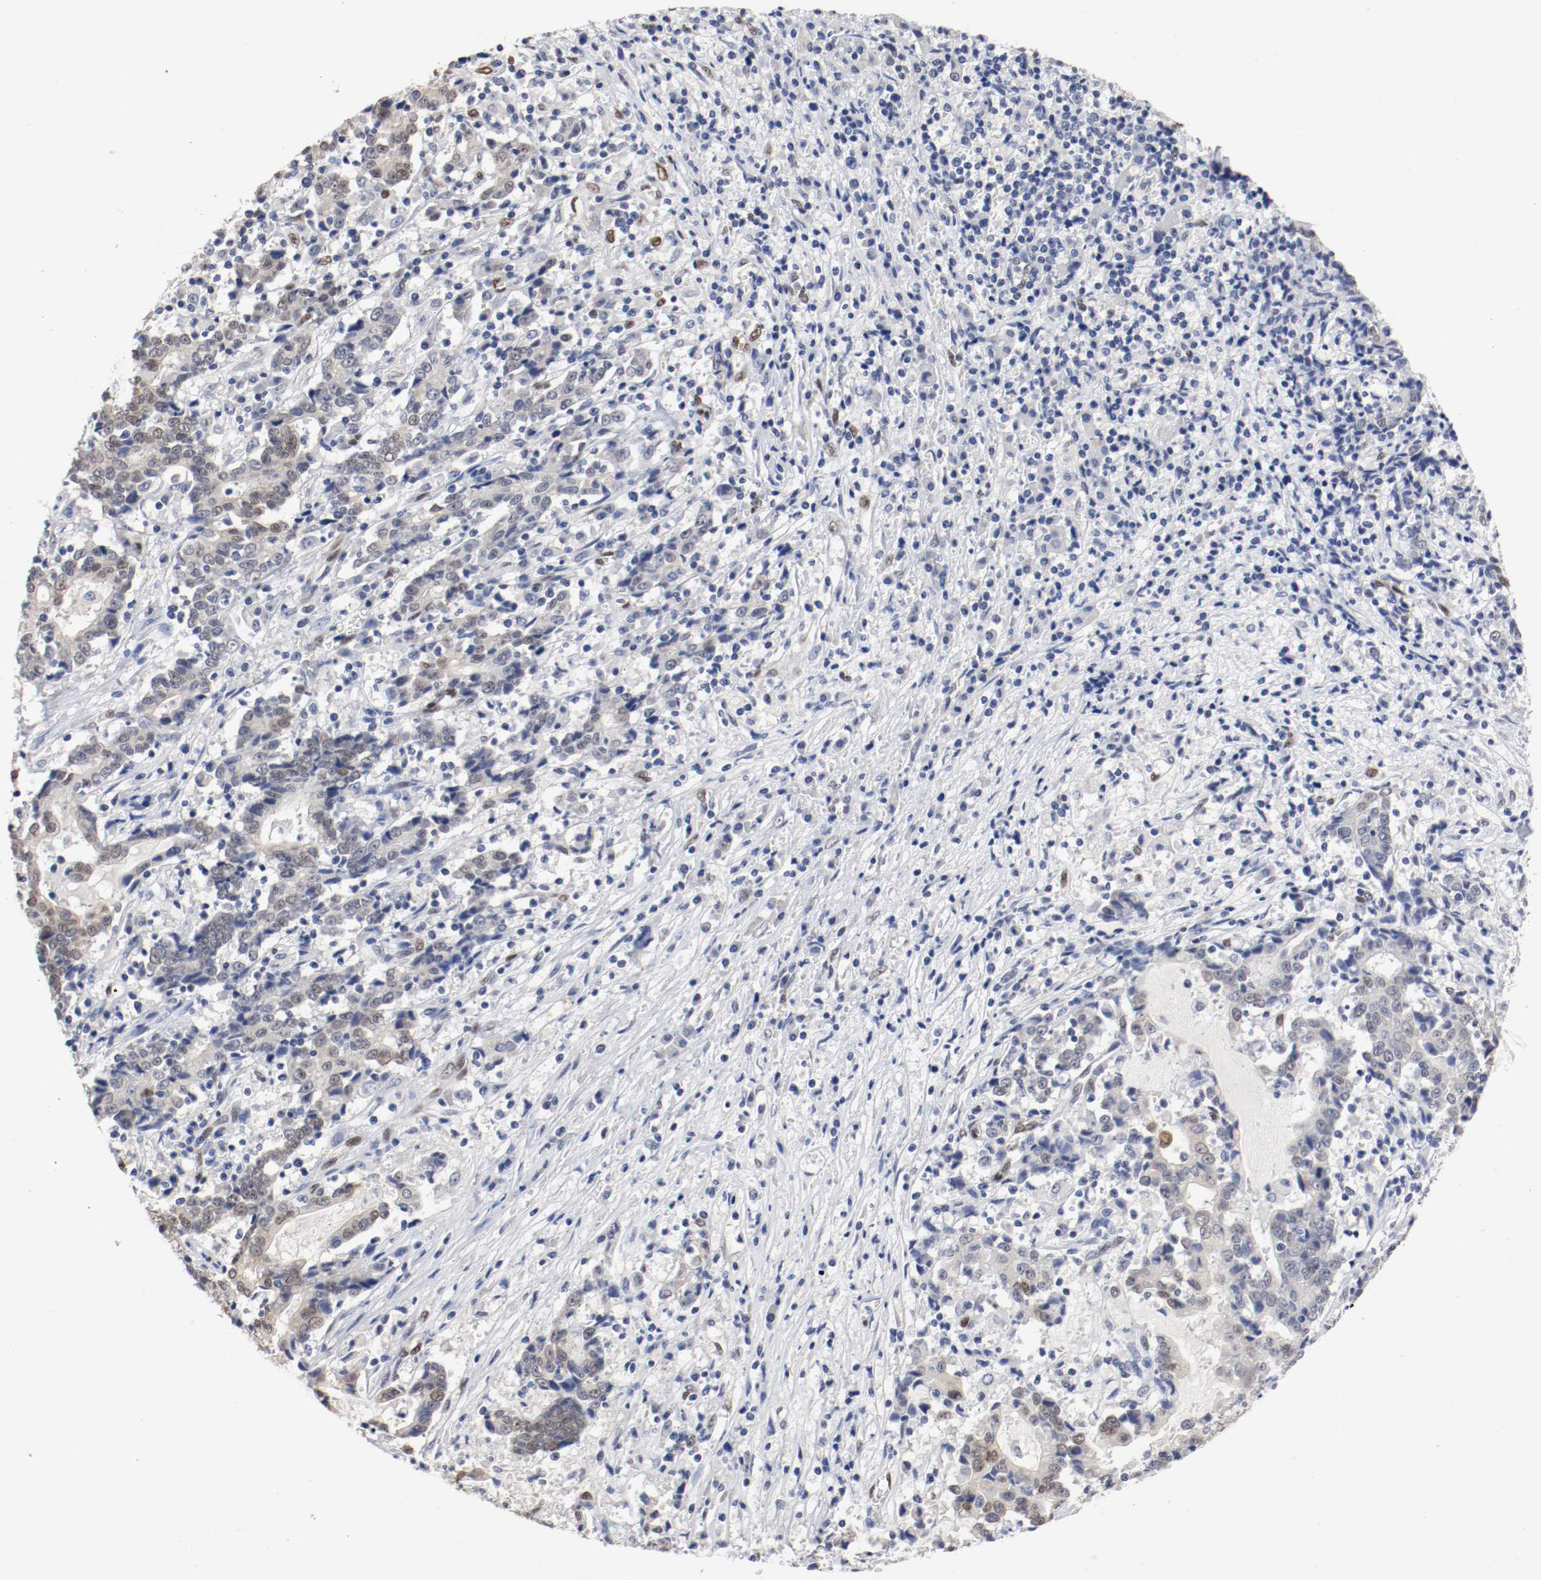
{"staining": {"intensity": "moderate", "quantity": "25%-75%", "location": "nuclear"}, "tissue": "liver cancer", "cell_type": "Tumor cells", "image_type": "cancer", "snomed": [{"axis": "morphology", "description": "Cholangiocarcinoma"}, {"axis": "topography", "description": "Liver"}], "caption": "Liver cholangiocarcinoma stained with immunohistochemistry (IHC) exhibits moderate nuclear expression in about 25%-75% of tumor cells.", "gene": "FOSL2", "patient": {"sex": "male", "age": 57}}